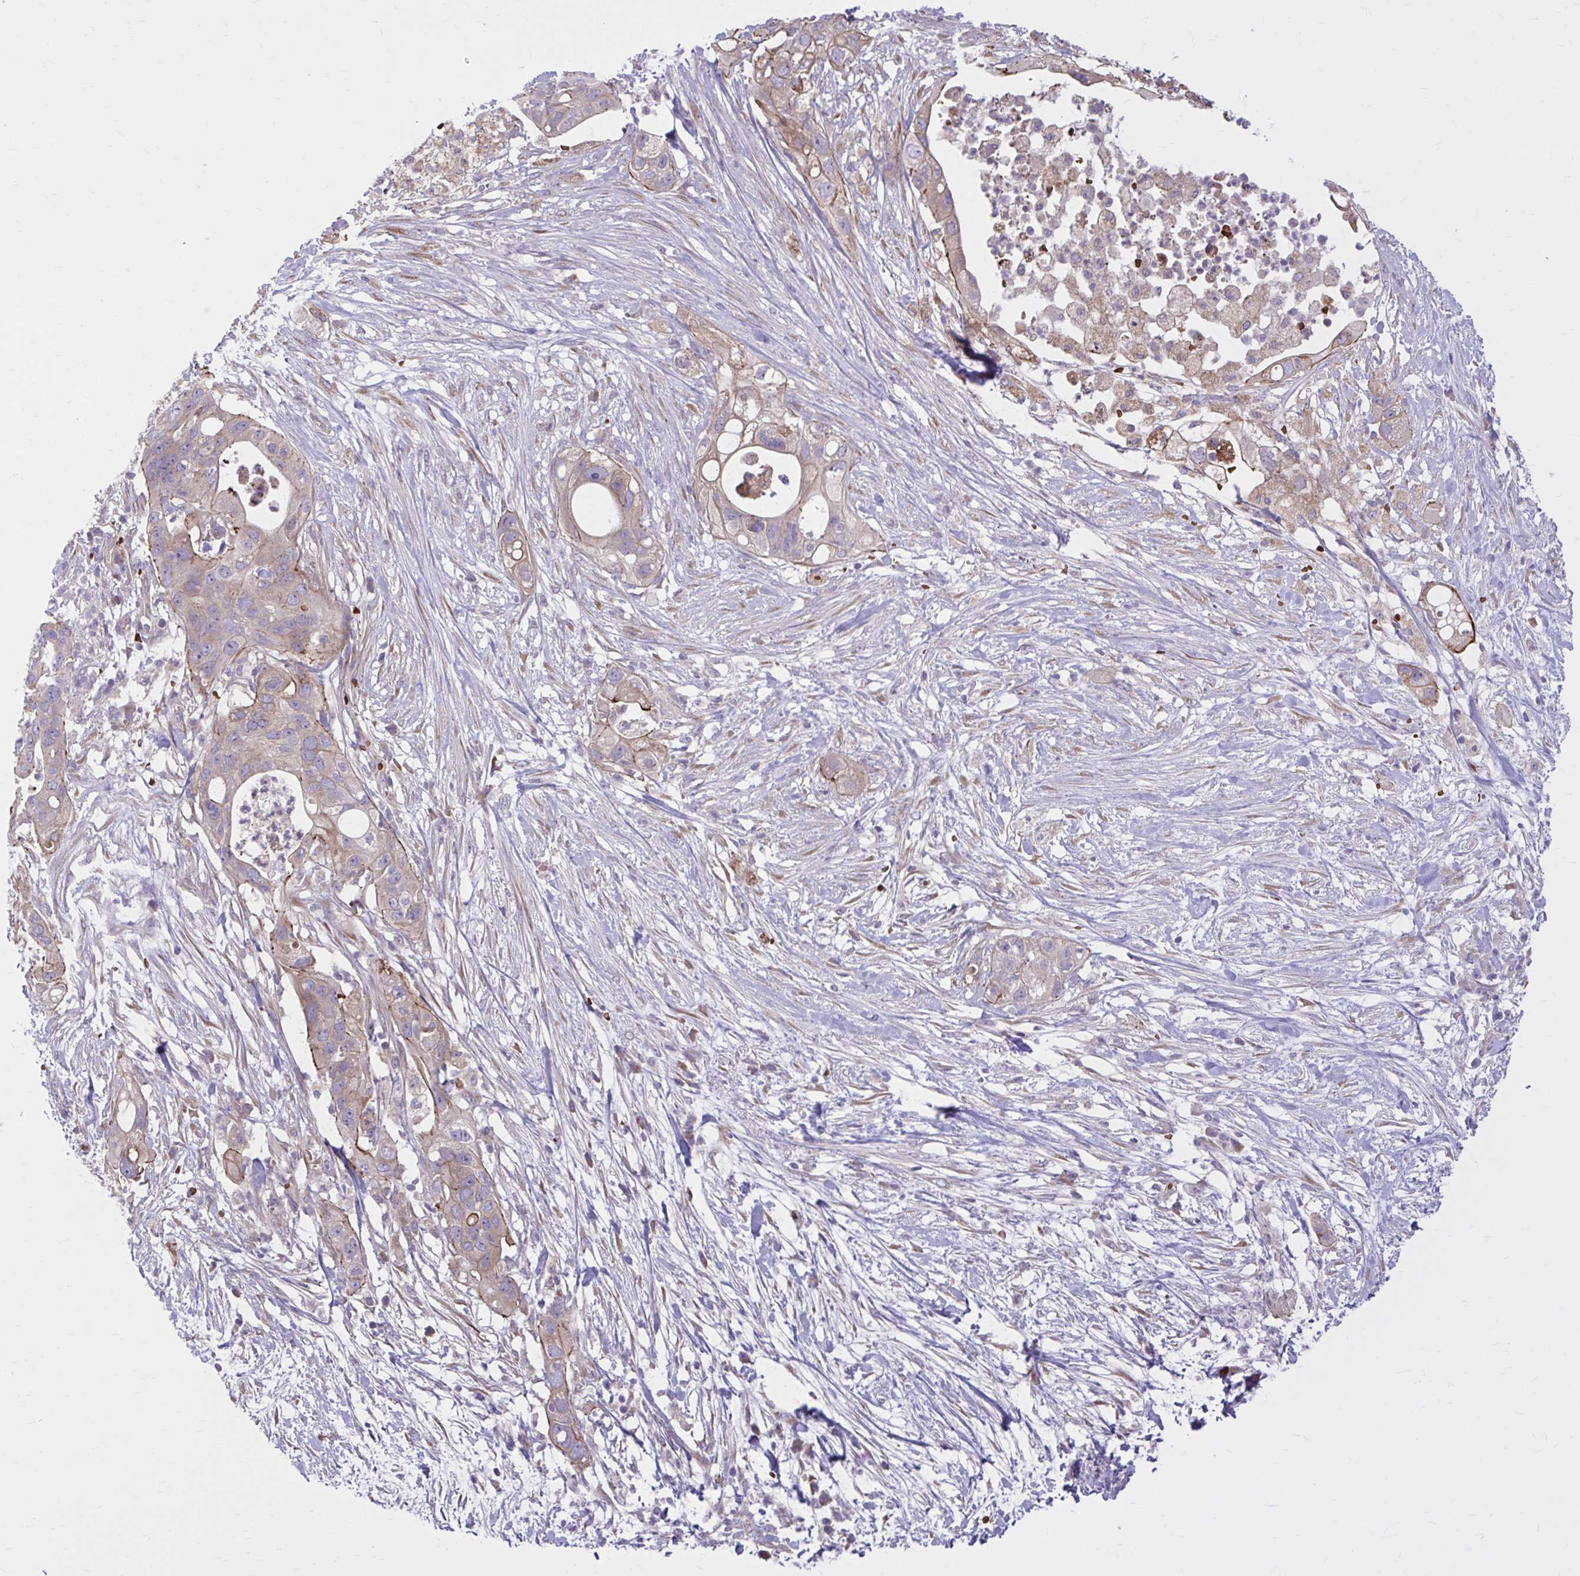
{"staining": {"intensity": "moderate", "quantity": "<25%", "location": "cytoplasmic/membranous"}, "tissue": "pancreatic cancer", "cell_type": "Tumor cells", "image_type": "cancer", "snomed": [{"axis": "morphology", "description": "Adenocarcinoma, NOS"}, {"axis": "topography", "description": "Pancreas"}], "caption": "High-magnification brightfield microscopy of adenocarcinoma (pancreatic) stained with DAB (3,3'-diaminobenzidine) (brown) and counterstained with hematoxylin (blue). tumor cells exhibit moderate cytoplasmic/membranous expression is identified in about<25% of cells.", "gene": "SNF8", "patient": {"sex": "female", "age": 72}}